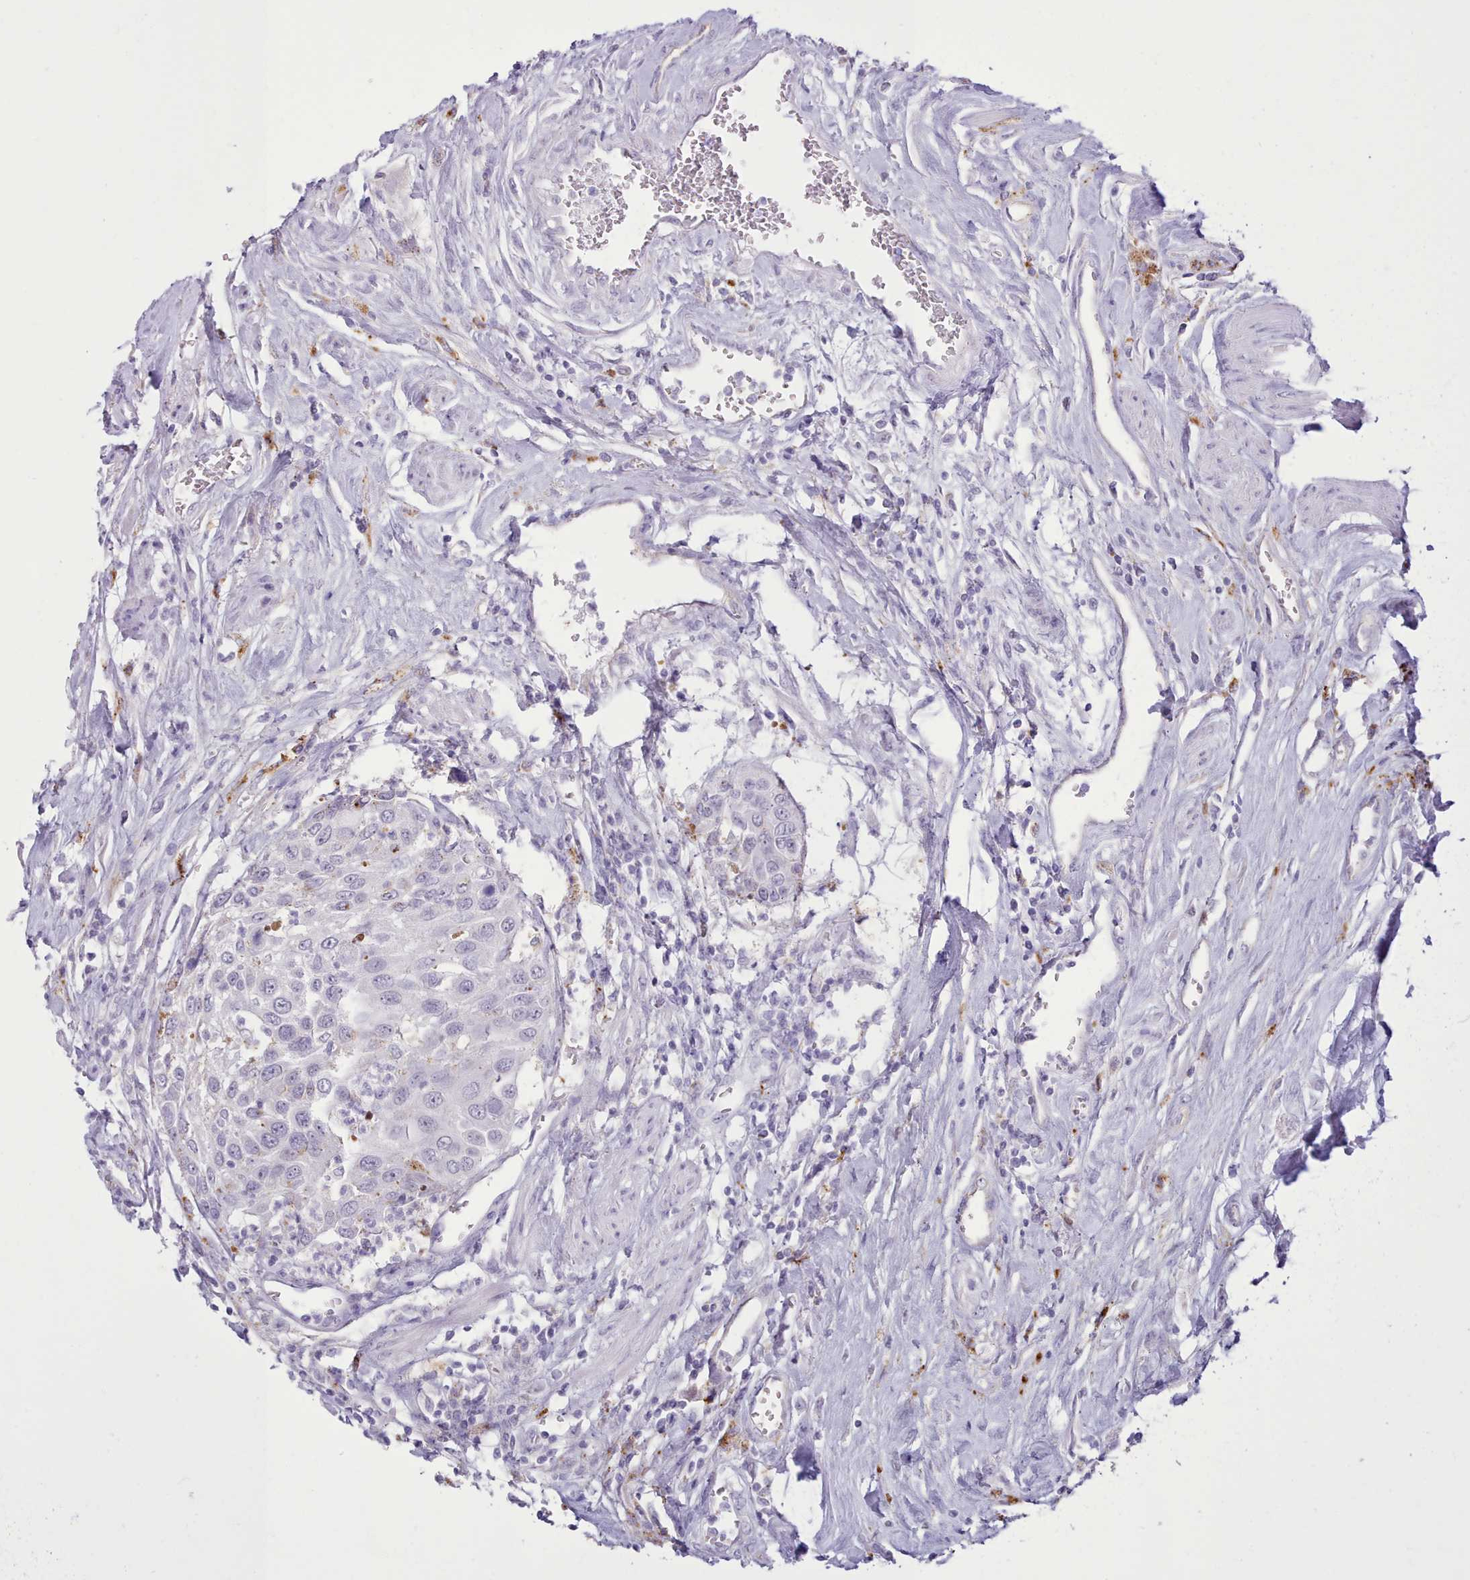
{"staining": {"intensity": "moderate", "quantity": "25%-75%", "location": "cytoplasmic/membranous"}, "tissue": "urothelial cancer", "cell_type": "Tumor cells", "image_type": "cancer", "snomed": [{"axis": "morphology", "description": "Urothelial carcinoma, High grade"}, {"axis": "topography", "description": "Urinary bladder"}], "caption": "Immunohistochemistry (IHC) of human urothelial carcinoma (high-grade) exhibits medium levels of moderate cytoplasmic/membranous expression in about 25%-75% of tumor cells.", "gene": "SRD5A1", "patient": {"sex": "female", "age": 79}}